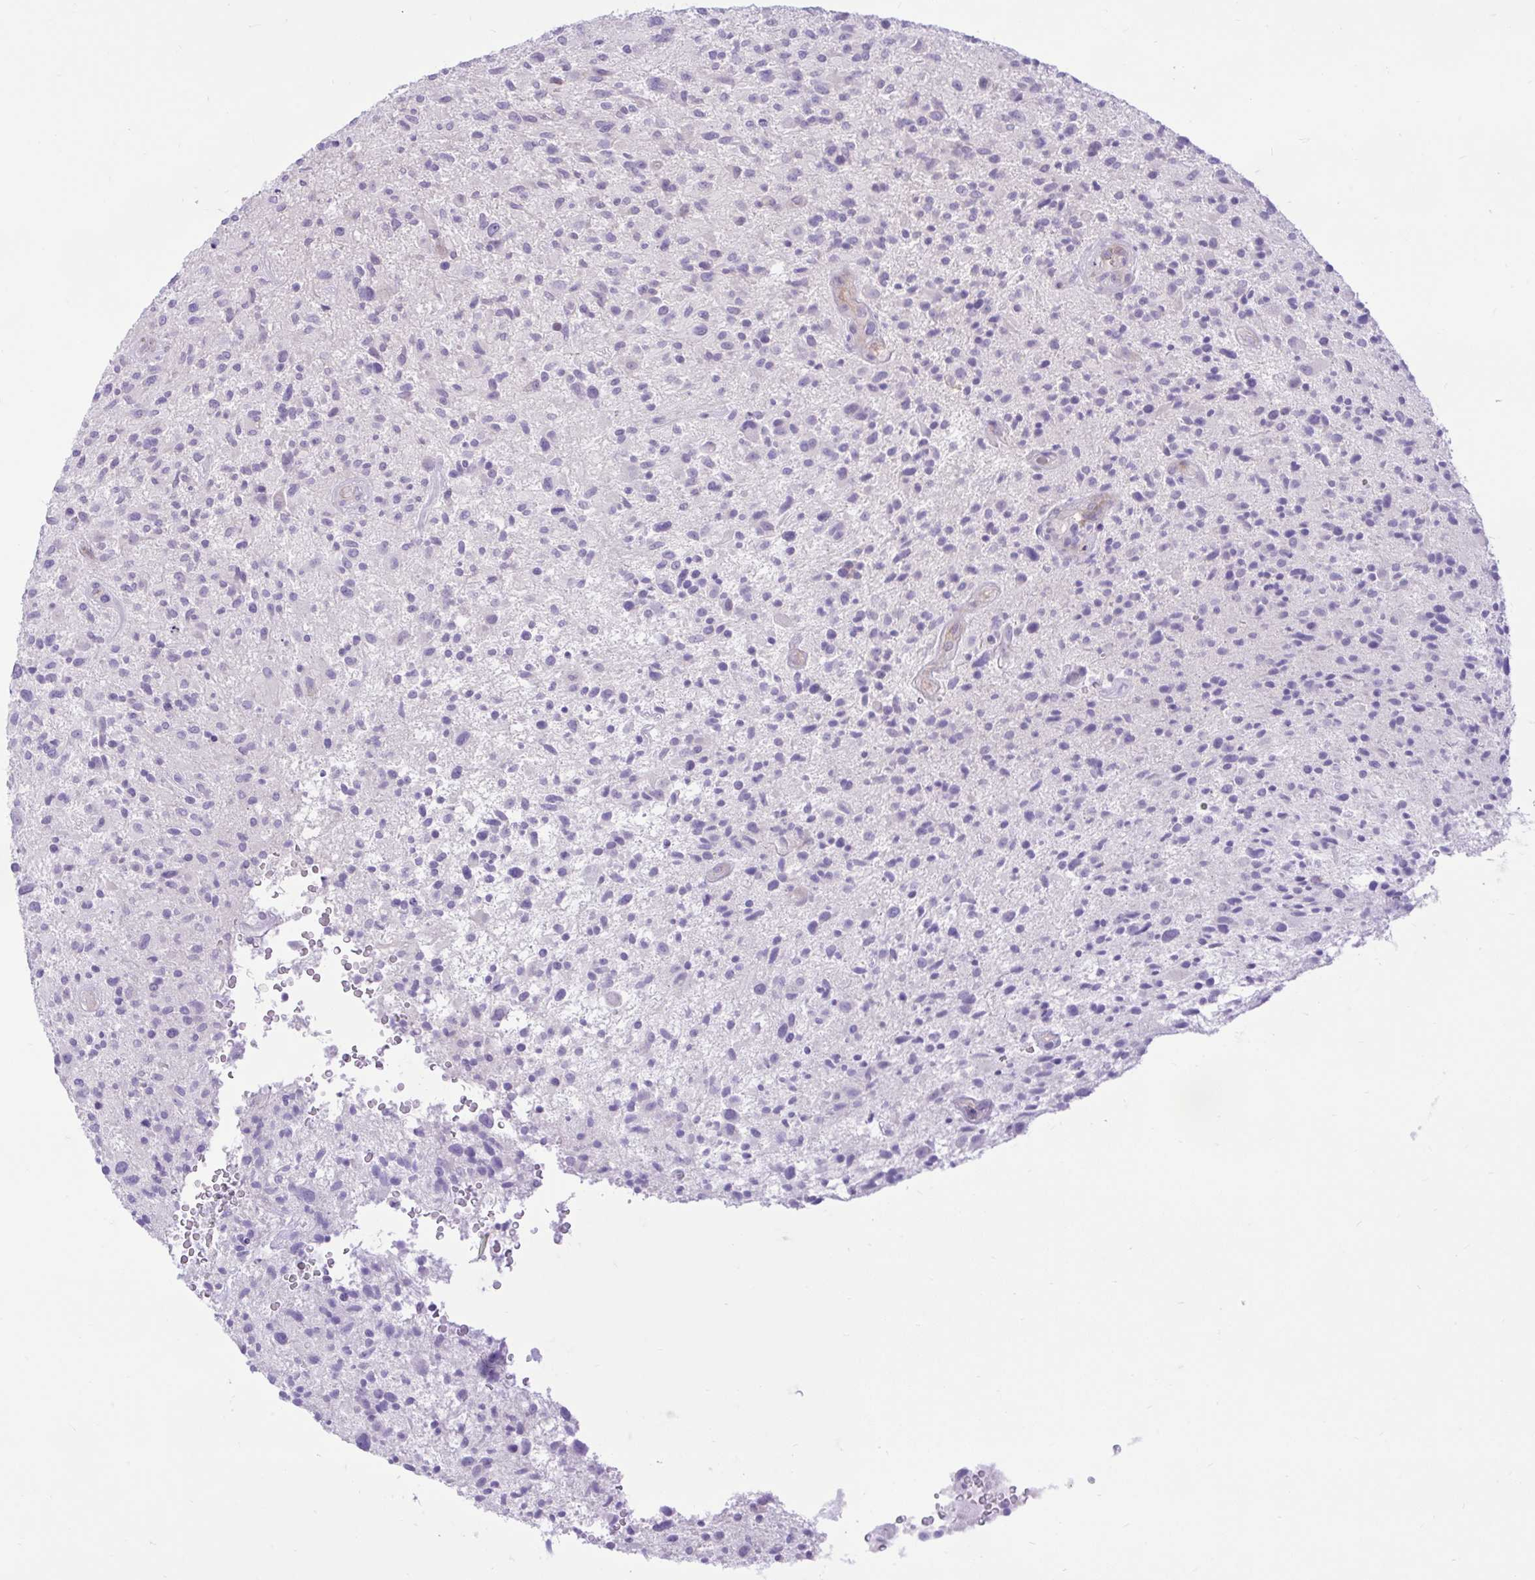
{"staining": {"intensity": "negative", "quantity": "none", "location": "none"}, "tissue": "glioma", "cell_type": "Tumor cells", "image_type": "cancer", "snomed": [{"axis": "morphology", "description": "Glioma, malignant, High grade"}, {"axis": "topography", "description": "Brain"}], "caption": "Immunohistochemistry photomicrograph of human malignant glioma (high-grade) stained for a protein (brown), which exhibits no positivity in tumor cells.", "gene": "ZNF101", "patient": {"sex": "male", "age": 47}}